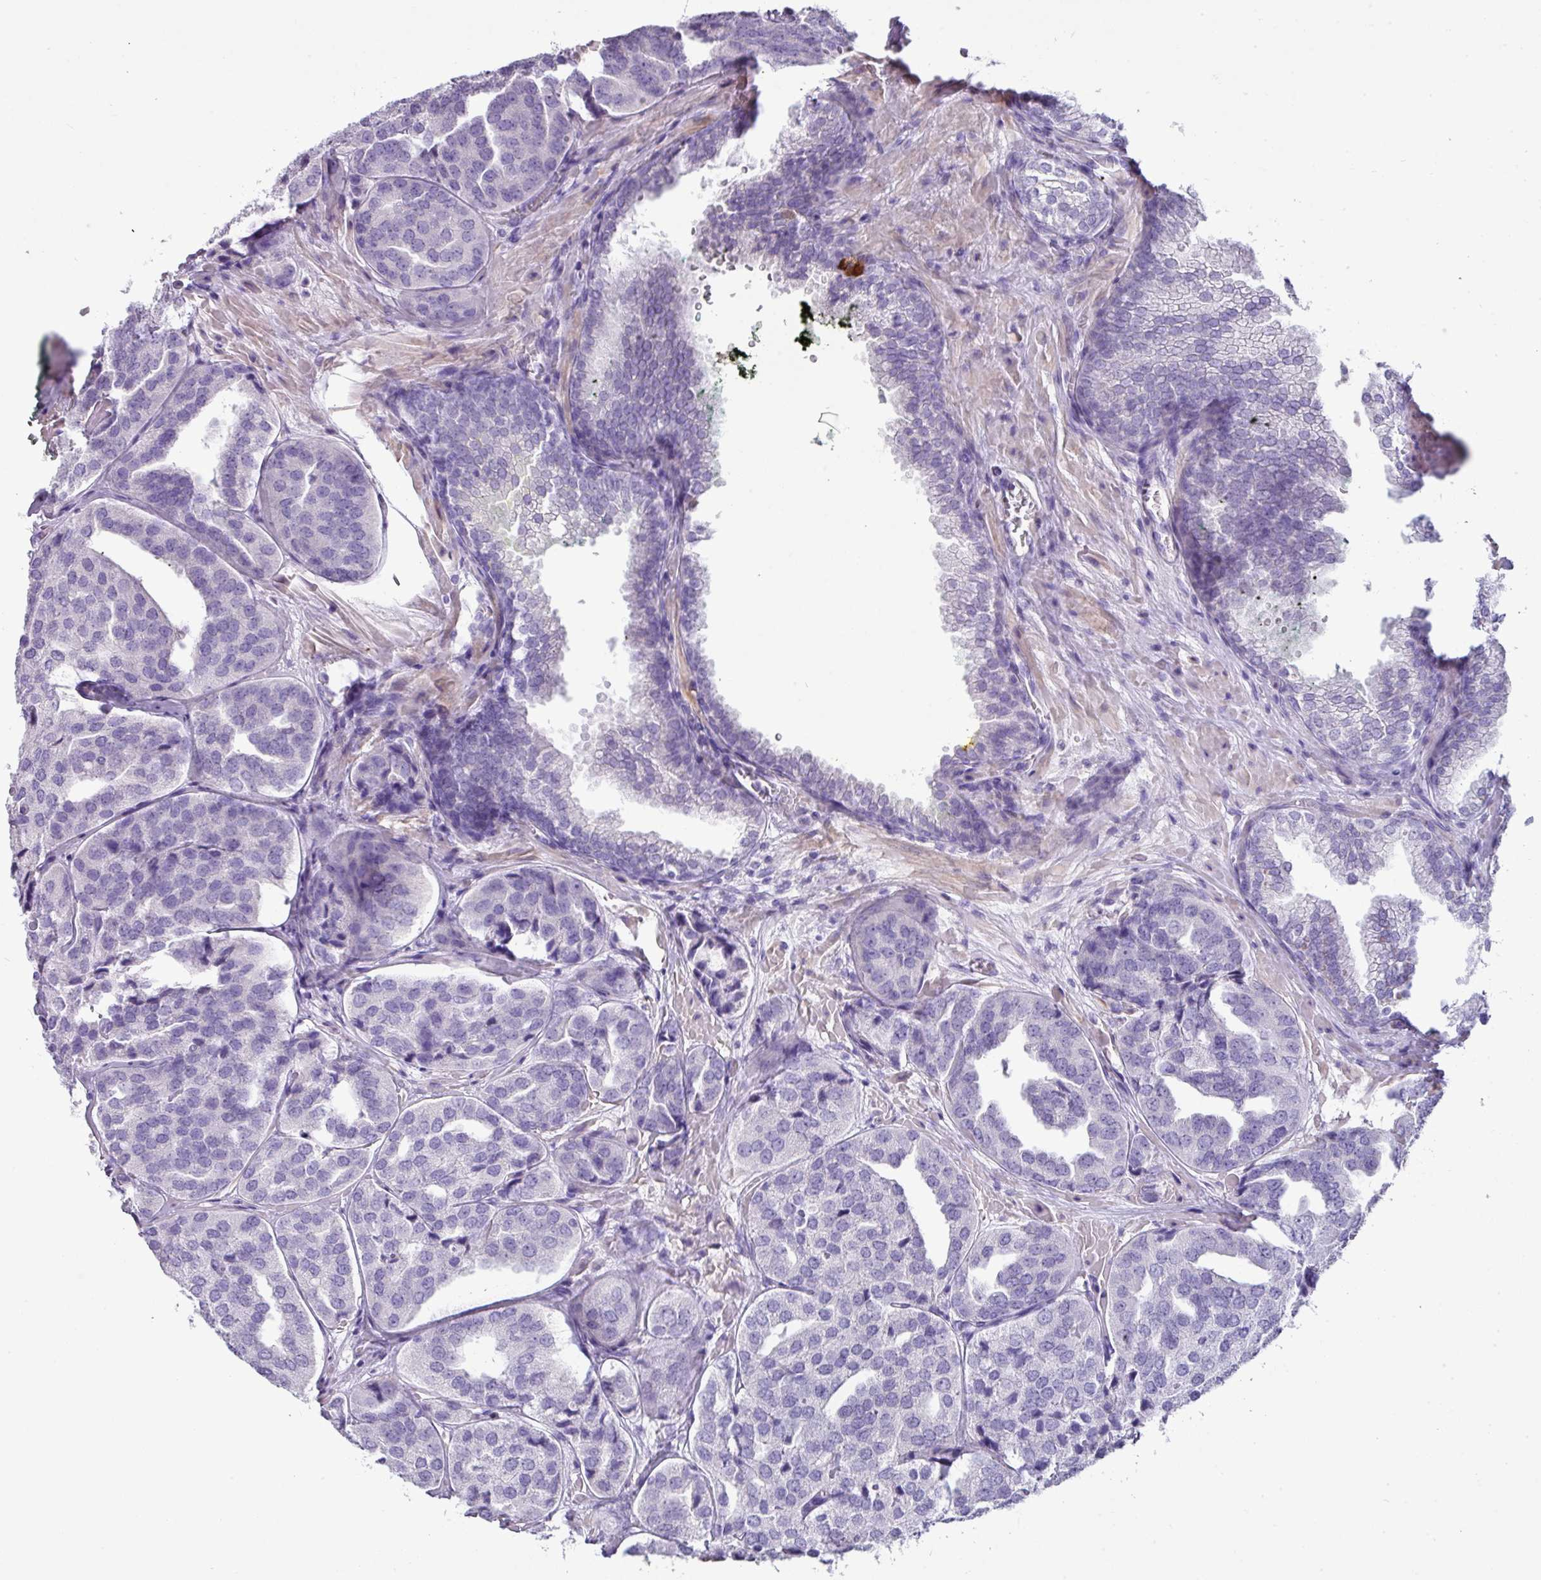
{"staining": {"intensity": "negative", "quantity": "none", "location": "none"}, "tissue": "prostate cancer", "cell_type": "Tumor cells", "image_type": "cancer", "snomed": [{"axis": "morphology", "description": "Adenocarcinoma, High grade"}, {"axis": "topography", "description": "Prostate"}], "caption": "An IHC histopathology image of adenocarcinoma (high-grade) (prostate) is shown. There is no staining in tumor cells of adenocarcinoma (high-grade) (prostate). (Brightfield microscopy of DAB (3,3'-diaminobenzidine) immunohistochemistry (IHC) at high magnification).", "gene": "GSTA3", "patient": {"sex": "male", "age": 63}}